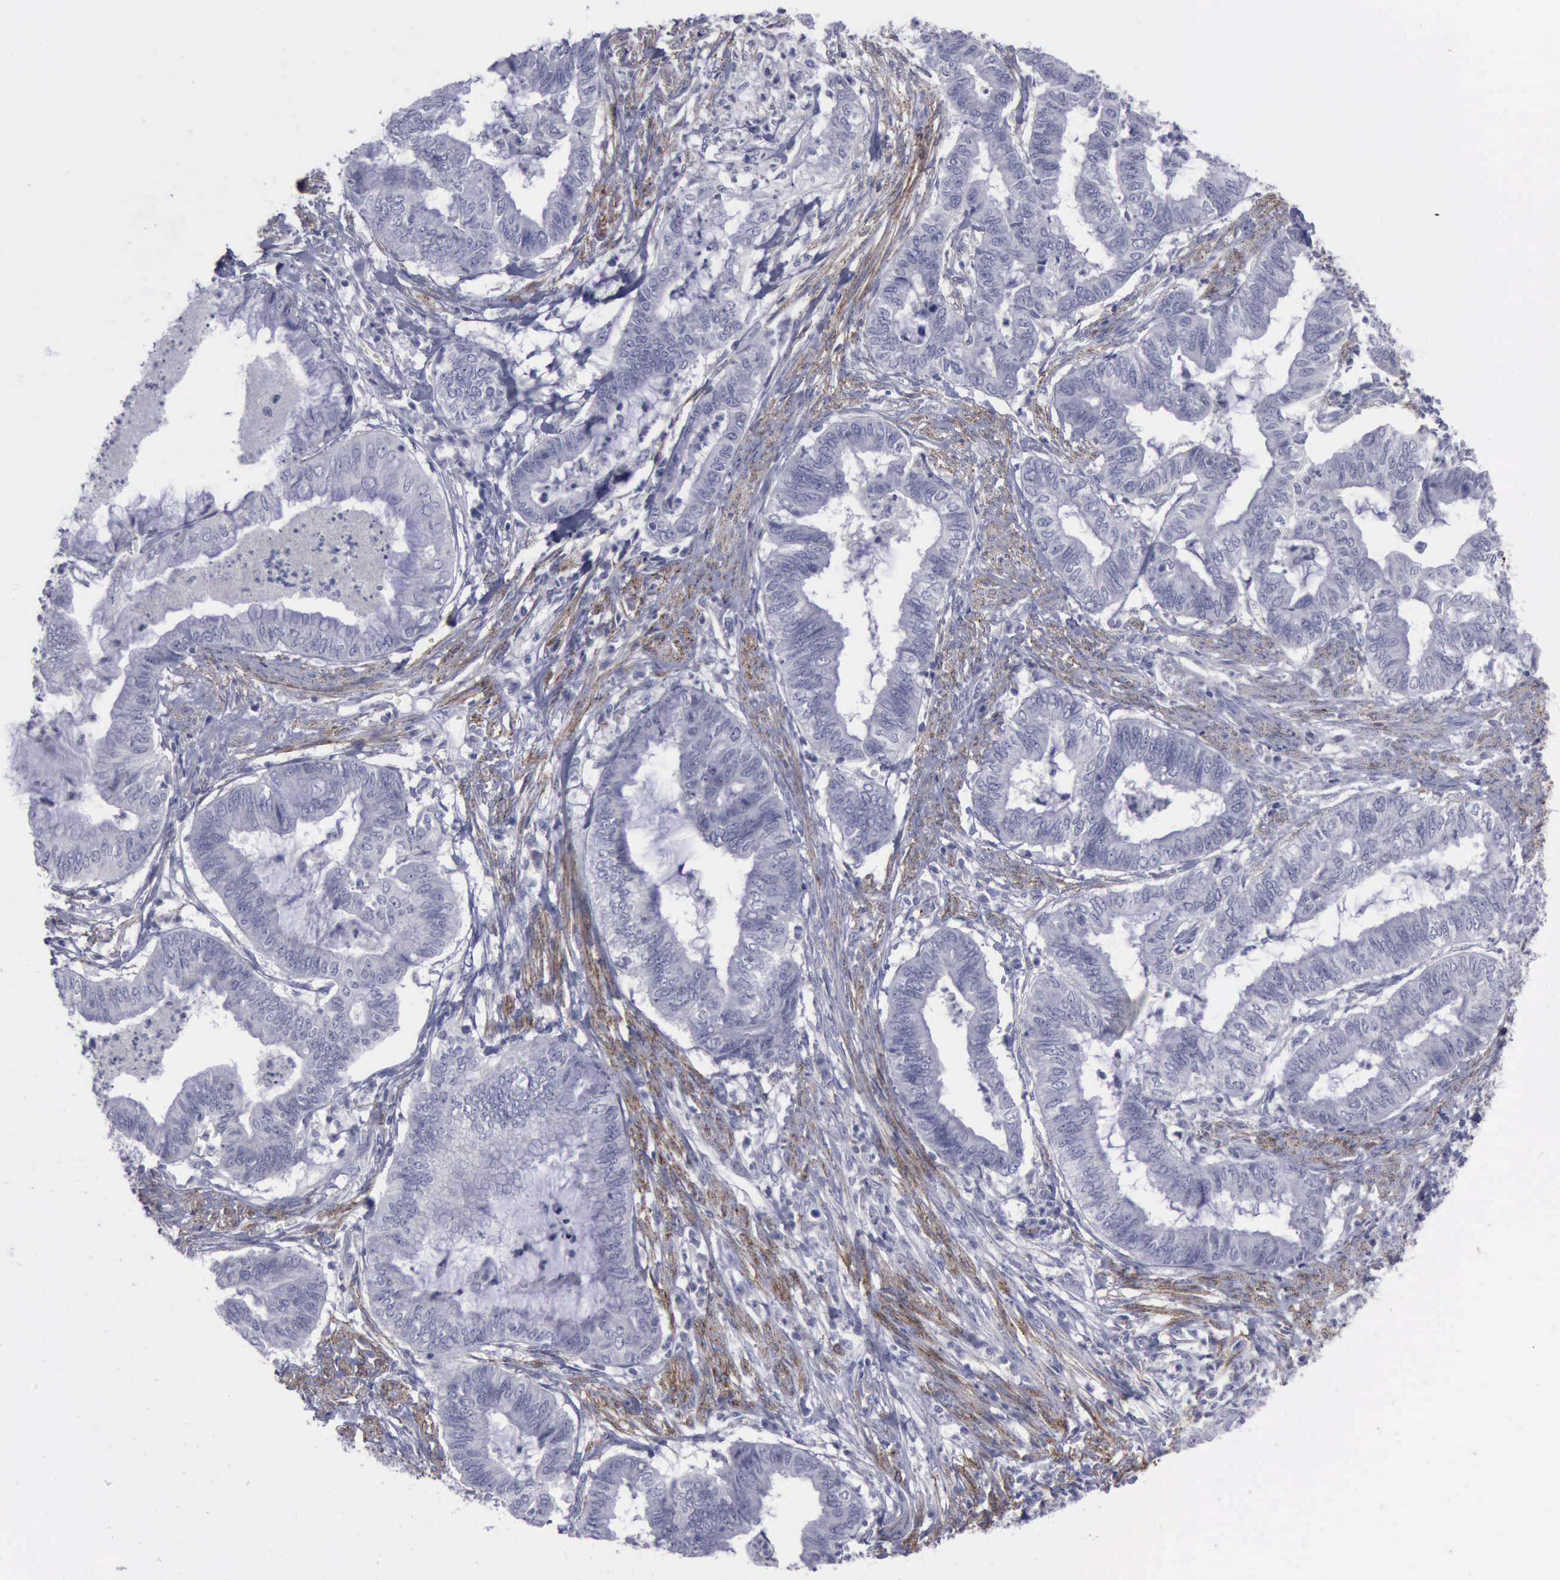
{"staining": {"intensity": "negative", "quantity": "none", "location": "none"}, "tissue": "endometrial cancer", "cell_type": "Tumor cells", "image_type": "cancer", "snomed": [{"axis": "morphology", "description": "Necrosis, NOS"}, {"axis": "morphology", "description": "Adenocarcinoma, NOS"}, {"axis": "topography", "description": "Endometrium"}], "caption": "A micrograph of endometrial cancer stained for a protein displays no brown staining in tumor cells. (Brightfield microscopy of DAB (3,3'-diaminobenzidine) immunohistochemistry at high magnification).", "gene": "CDH2", "patient": {"sex": "female", "age": 79}}